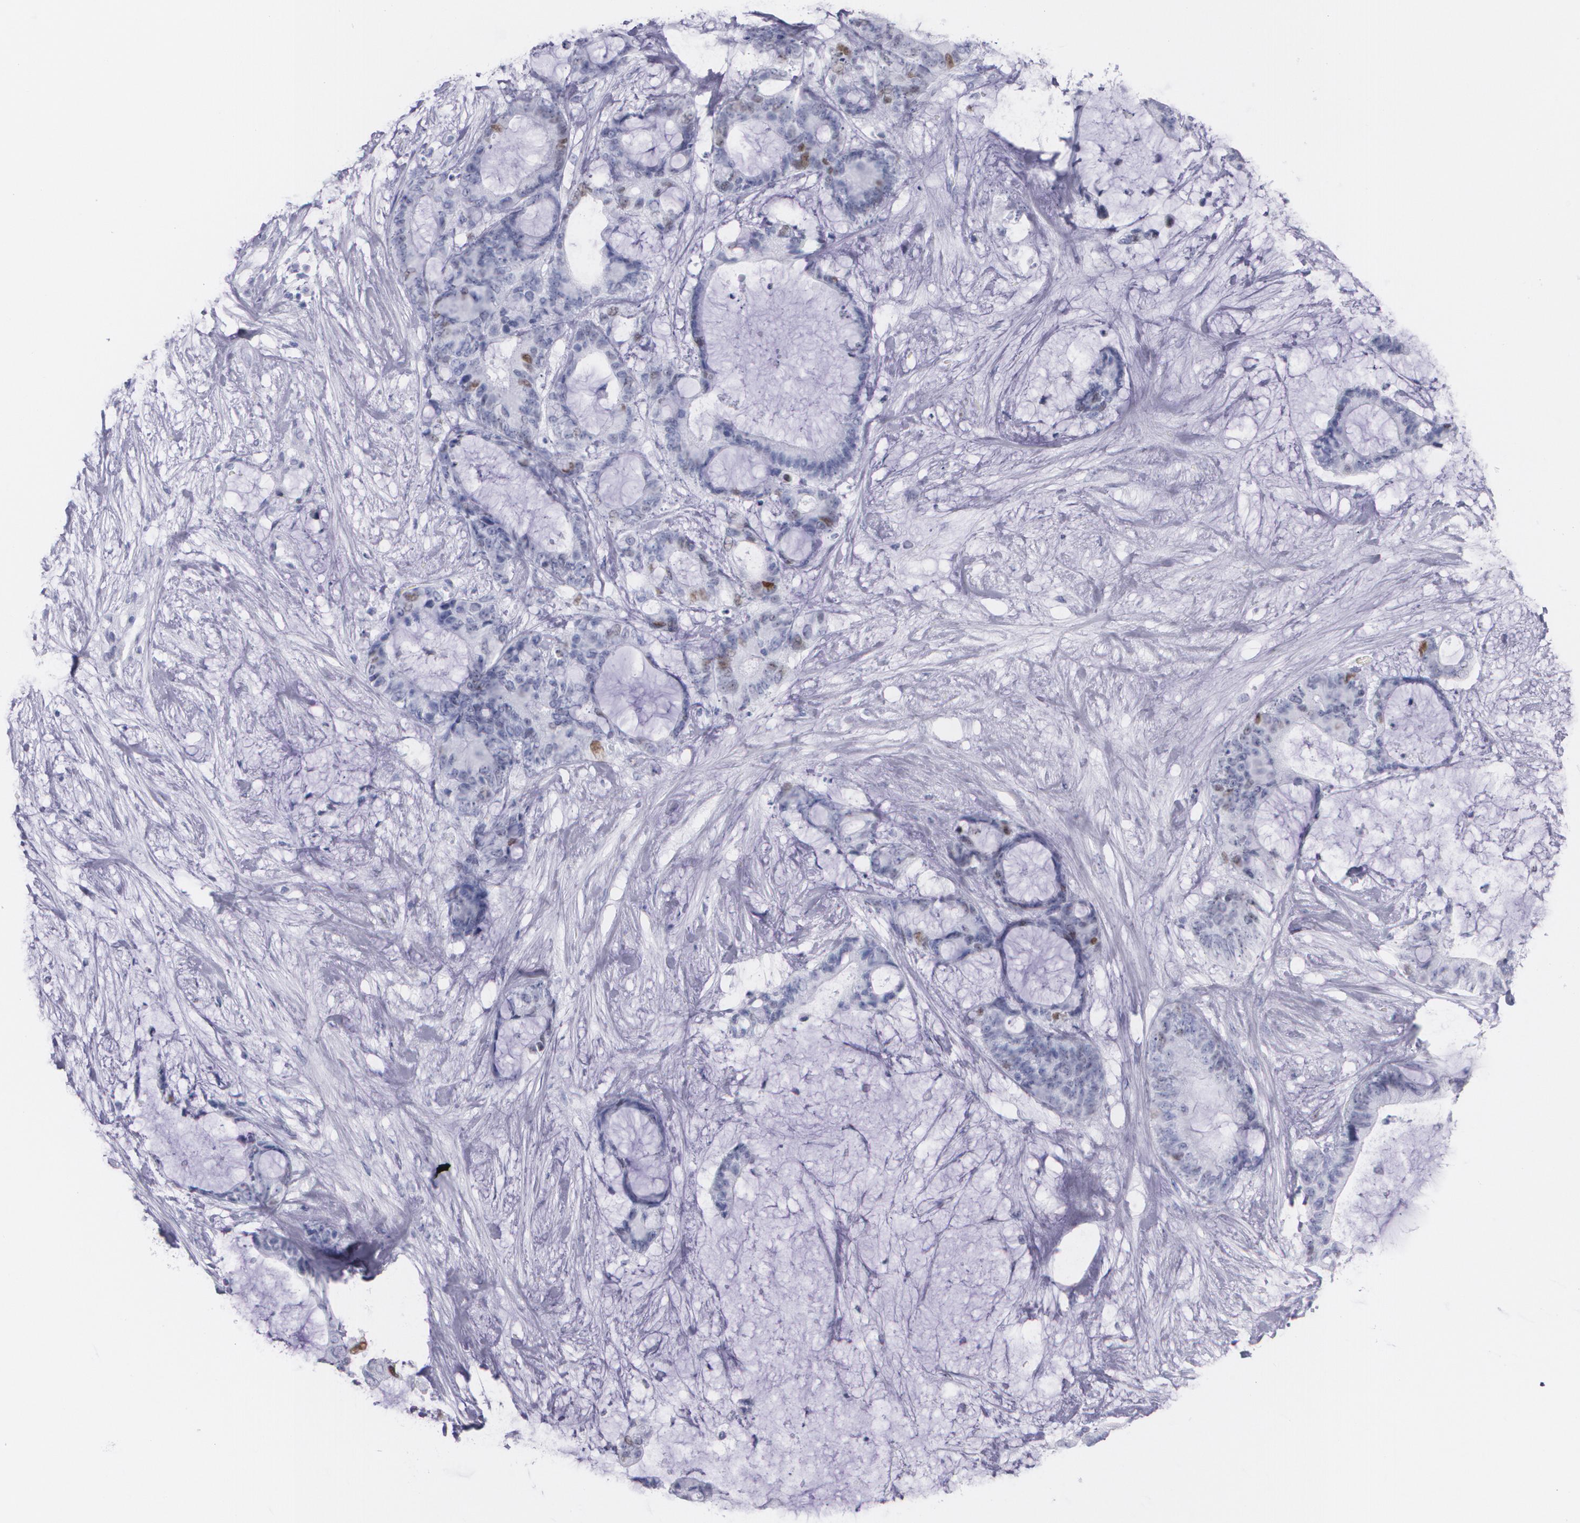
{"staining": {"intensity": "moderate", "quantity": "<25%", "location": "nuclear"}, "tissue": "liver cancer", "cell_type": "Tumor cells", "image_type": "cancer", "snomed": [{"axis": "morphology", "description": "Cholangiocarcinoma"}, {"axis": "topography", "description": "Liver"}], "caption": "Tumor cells demonstrate low levels of moderate nuclear staining in approximately <25% of cells in human liver cancer (cholangiocarcinoma).", "gene": "TP53", "patient": {"sex": "female", "age": 73}}